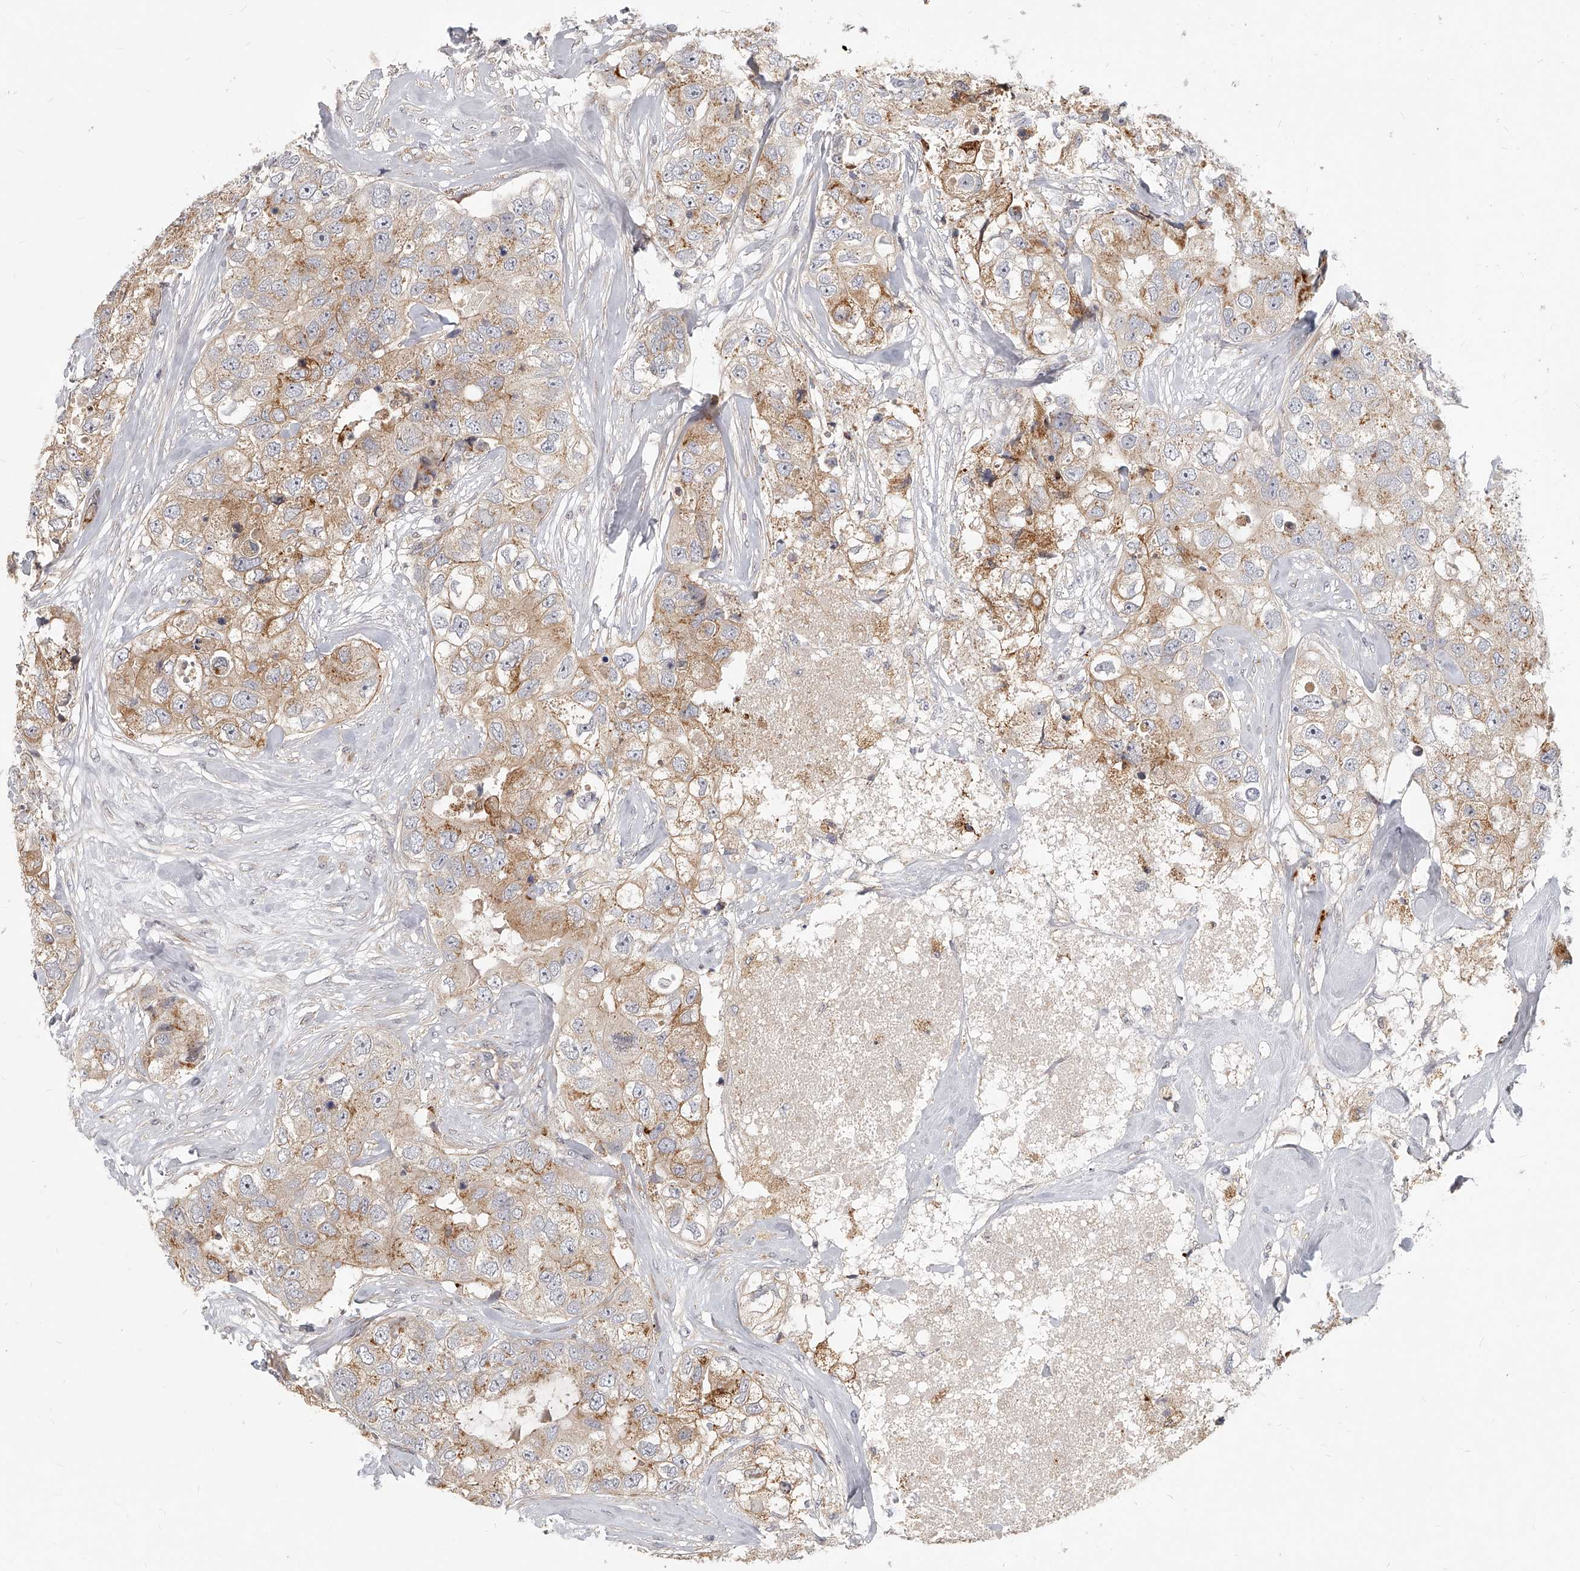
{"staining": {"intensity": "moderate", "quantity": "25%-75%", "location": "cytoplasmic/membranous"}, "tissue": "breast cancer", "cell_type": "Tumor cells", "image_type": "cancer", "snomed": [{"axis": "morphology", "description": "Duct carcinoma"}, {"axis": "topography", "description": "Breast"}], "caption": "There is medium levels of moderate cytoplasmic/membranous staining in tumor cells of breast cancer, as demonstrated by immunohistochemical staining (brown color).", "gene": "SLC37A1", "patient": {"sex": "female", "age": 62}}